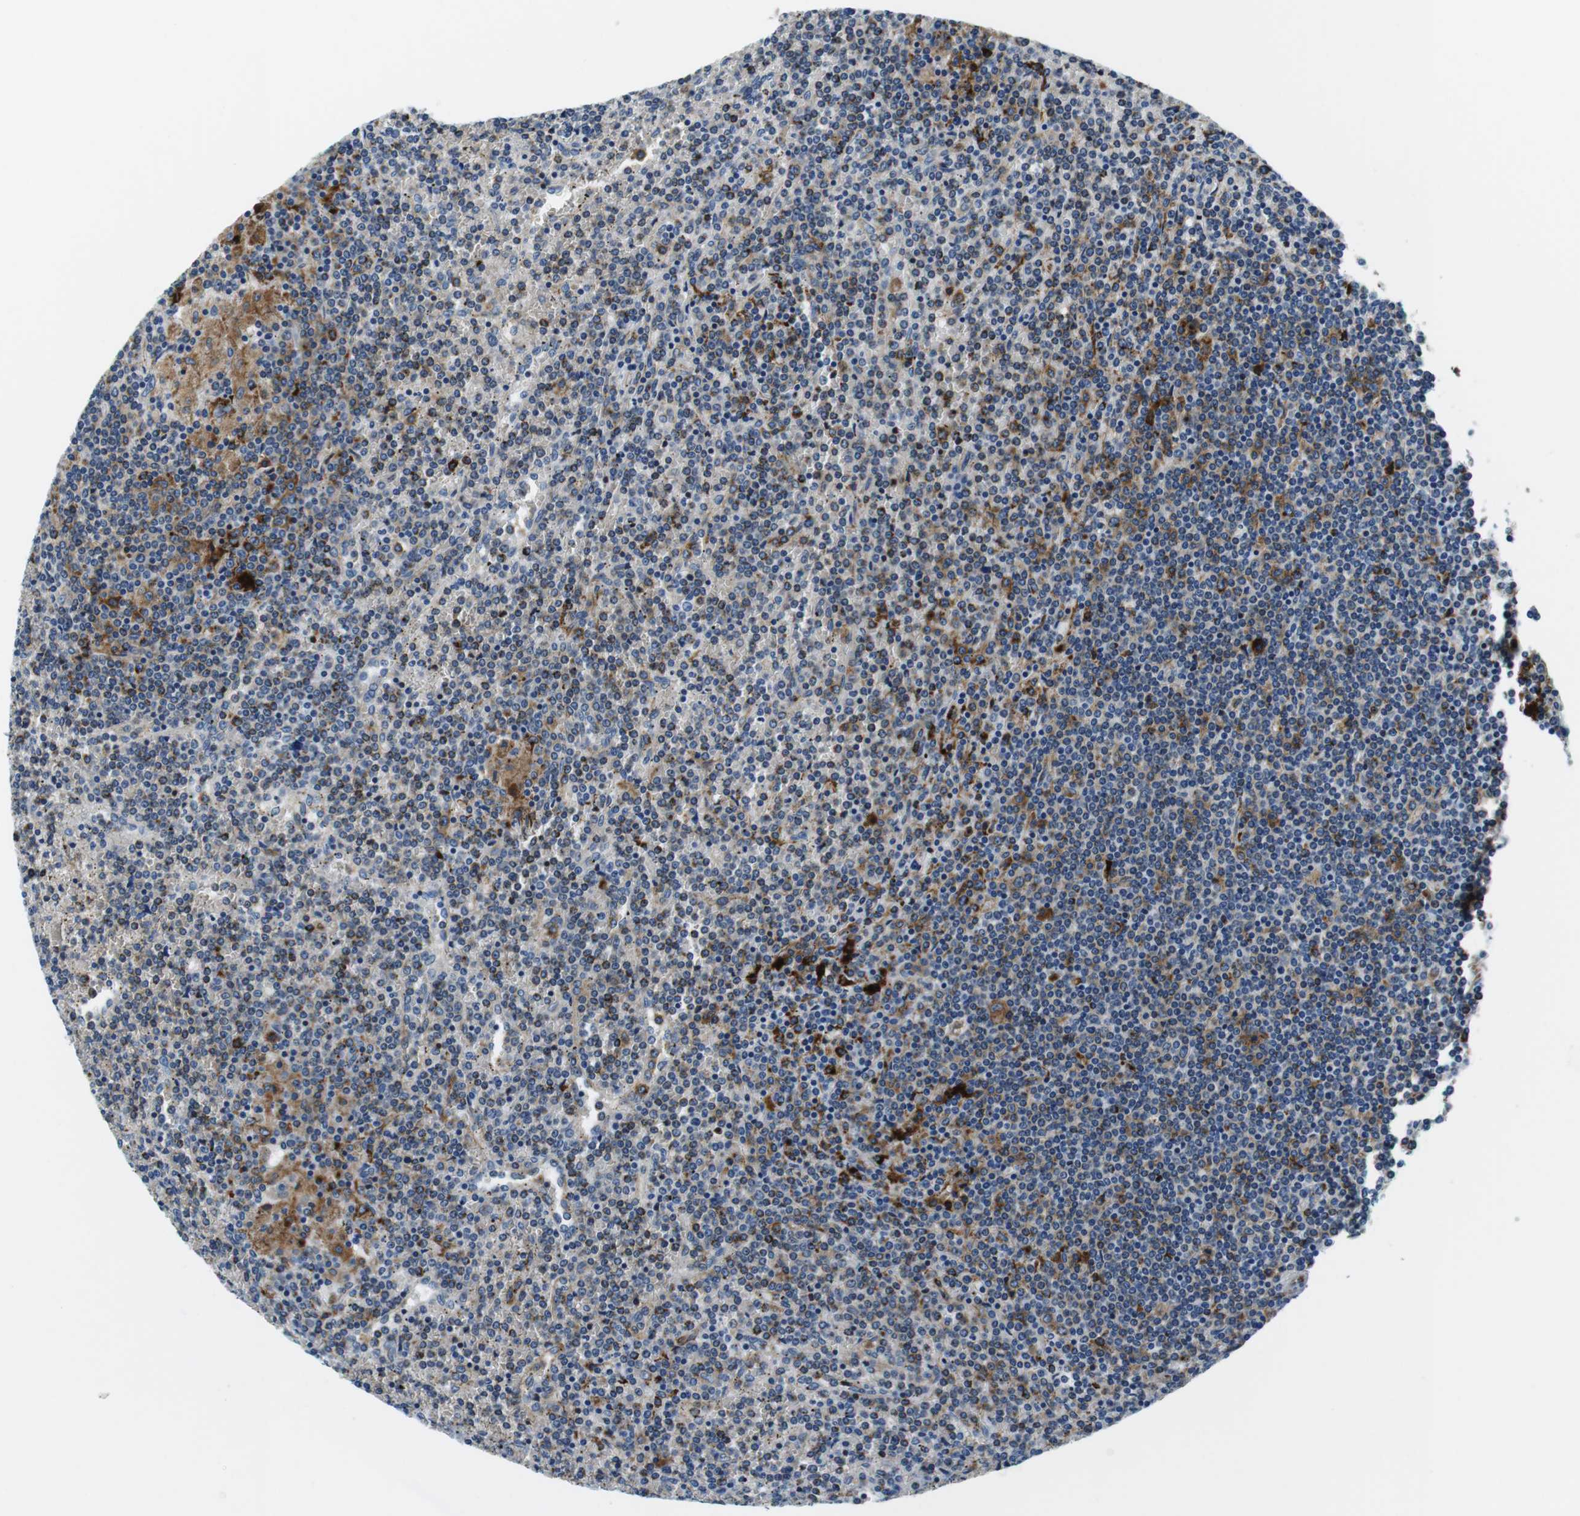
{"staining": {"intensity": "strong", "quantity": "<25%", "location": "cytoplasmic/membranous"}, "tissue": "lymphoma", "cell_type": "Tumor cells", "image_type": "cancer", "snomed": [{"axis": "morphology", "description": "Malignant lymphoma, non-Hodgkin's type, Low grade"}, {"axis": "topography", "description": "Spleen"}], "caption": "Approximately <25% of tumor cells in human lymphoma show strong cytoplasmic/membranous protein expression as visualized by brown immunohistochemical staining.", "gene": "HLA-DRB1", "patient": {"sex": "female", "age": 19}}